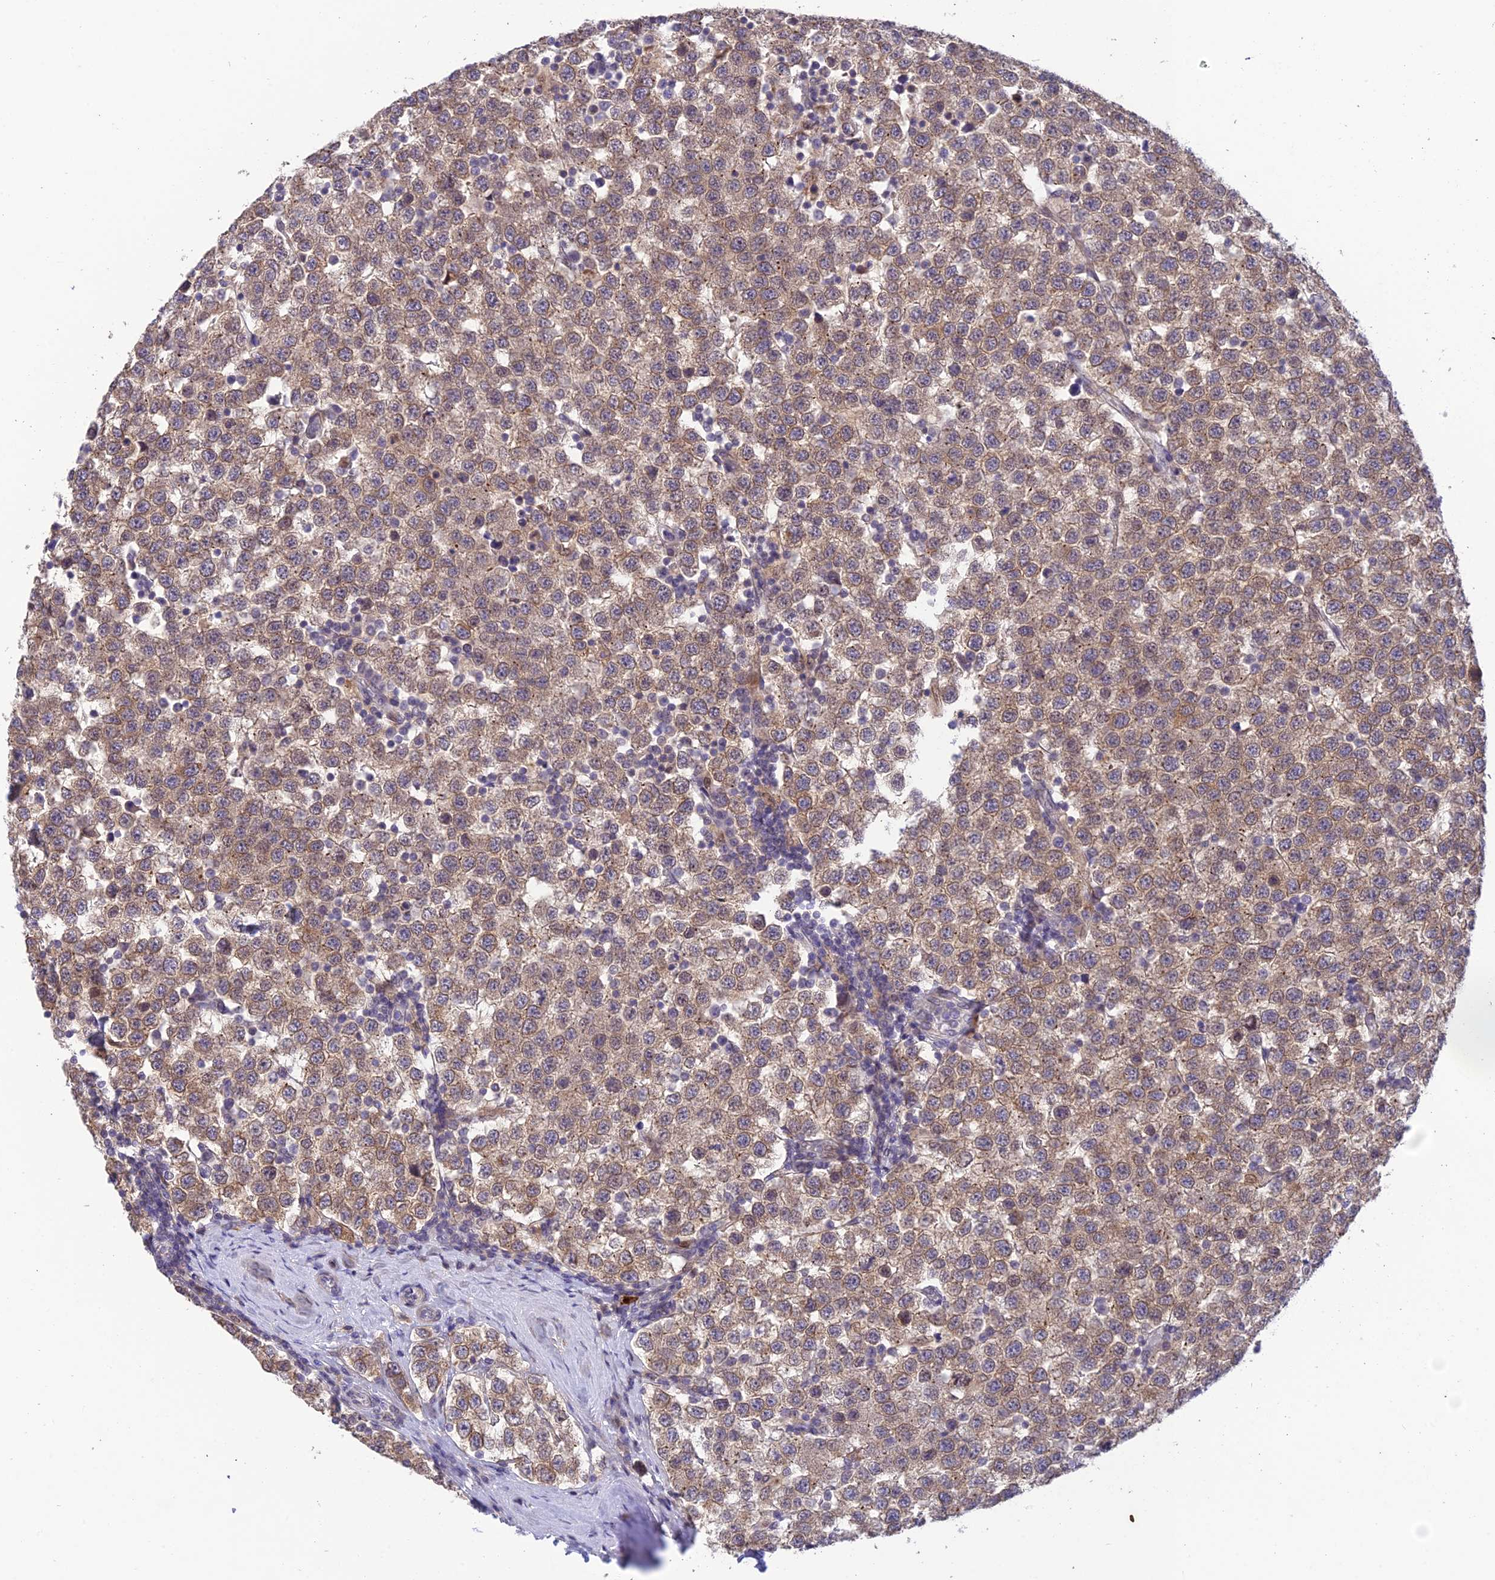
{"staining": {"intensity": "weak", "quantity": ">75%", "location": "cytoplasmic/membranous"}, "tissue": "testis cancer", "cell_type": "Tumor cells", "image_type": "cancer", "snomed": [{"axis": "morphology", "description": "Seminoma, NOS"}, {"axis": "topography", "description": "Testis"}], "caption": "The immunohistochemical stain shows weak cytoplasmic/membranous expression in tumor cells of testis seminoma tissue. The protein is stained brown, and the nuclei are stained in blue (DAB (3,3'-diaminobenzidine) IHC with brightfield microscopy, high magnification).", "gene": "BMT2", "patient": {"sex": "male", "age": 34}}